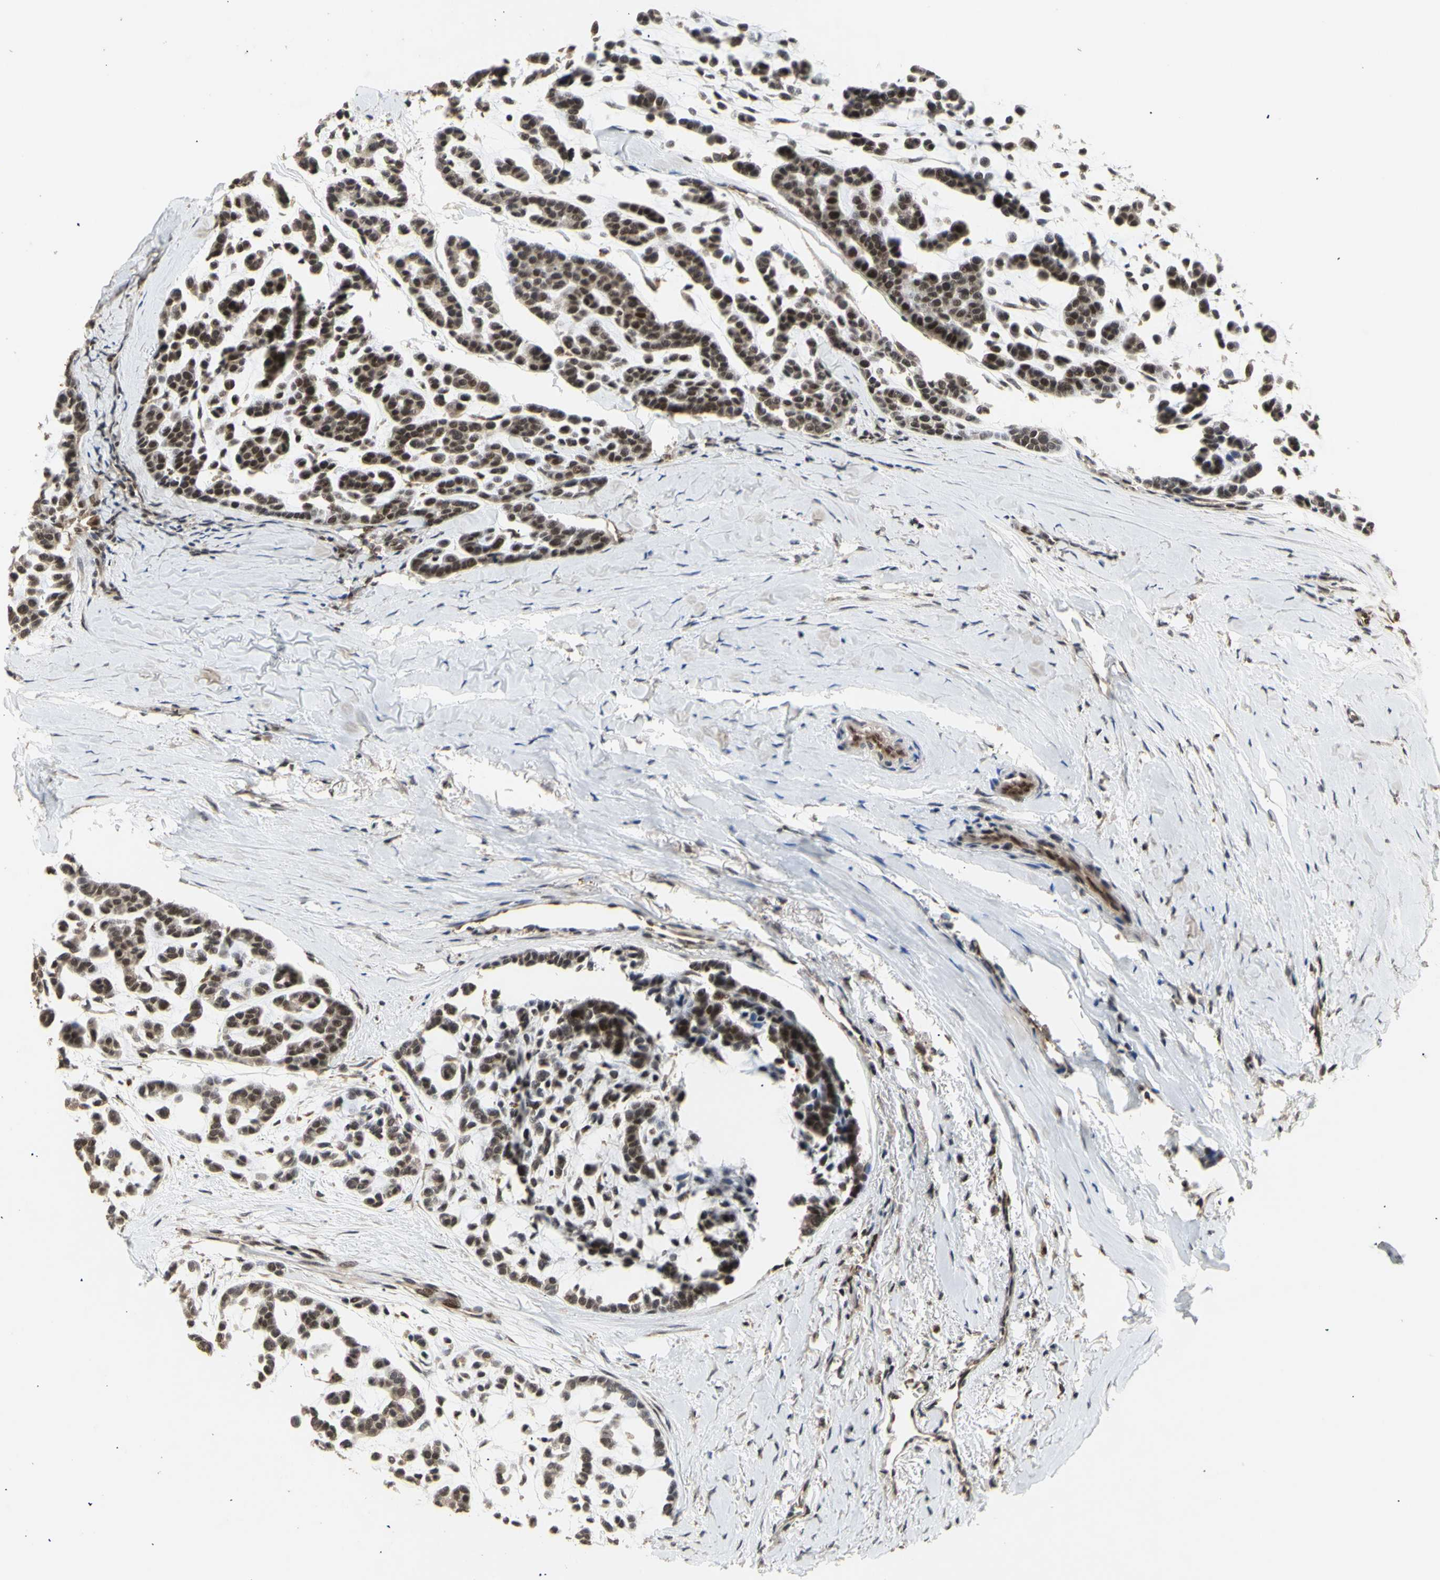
{"staining": {"intensity": "moderate", "quantity": ">75%", "location": "nuclear"}, "tissue": "head and neck cancer", "cell_type": "Tumor cells", "image_type": "cancer", "snomed": [{"axis": "morphology", "description": "Adenocarcinoma, NOS"}, {"axis": "morphology", "description": "Adenoma, NOS"}, {"axis": "topography", "description": "Head-Neck"}], "caption": "The histopathology image displays staining of adenocarcinoma (head and neck), revealing moderate nuclear protein staining (brown color) within tumor cells. (Stains: DAB (3,3'-diaminobenzidine) in brown, nuclei in blue, Microscopy: brightfield microscopy at high magnification).", "gene": "GTF2E2", "patient": {"sex": "female", "age": 55}}